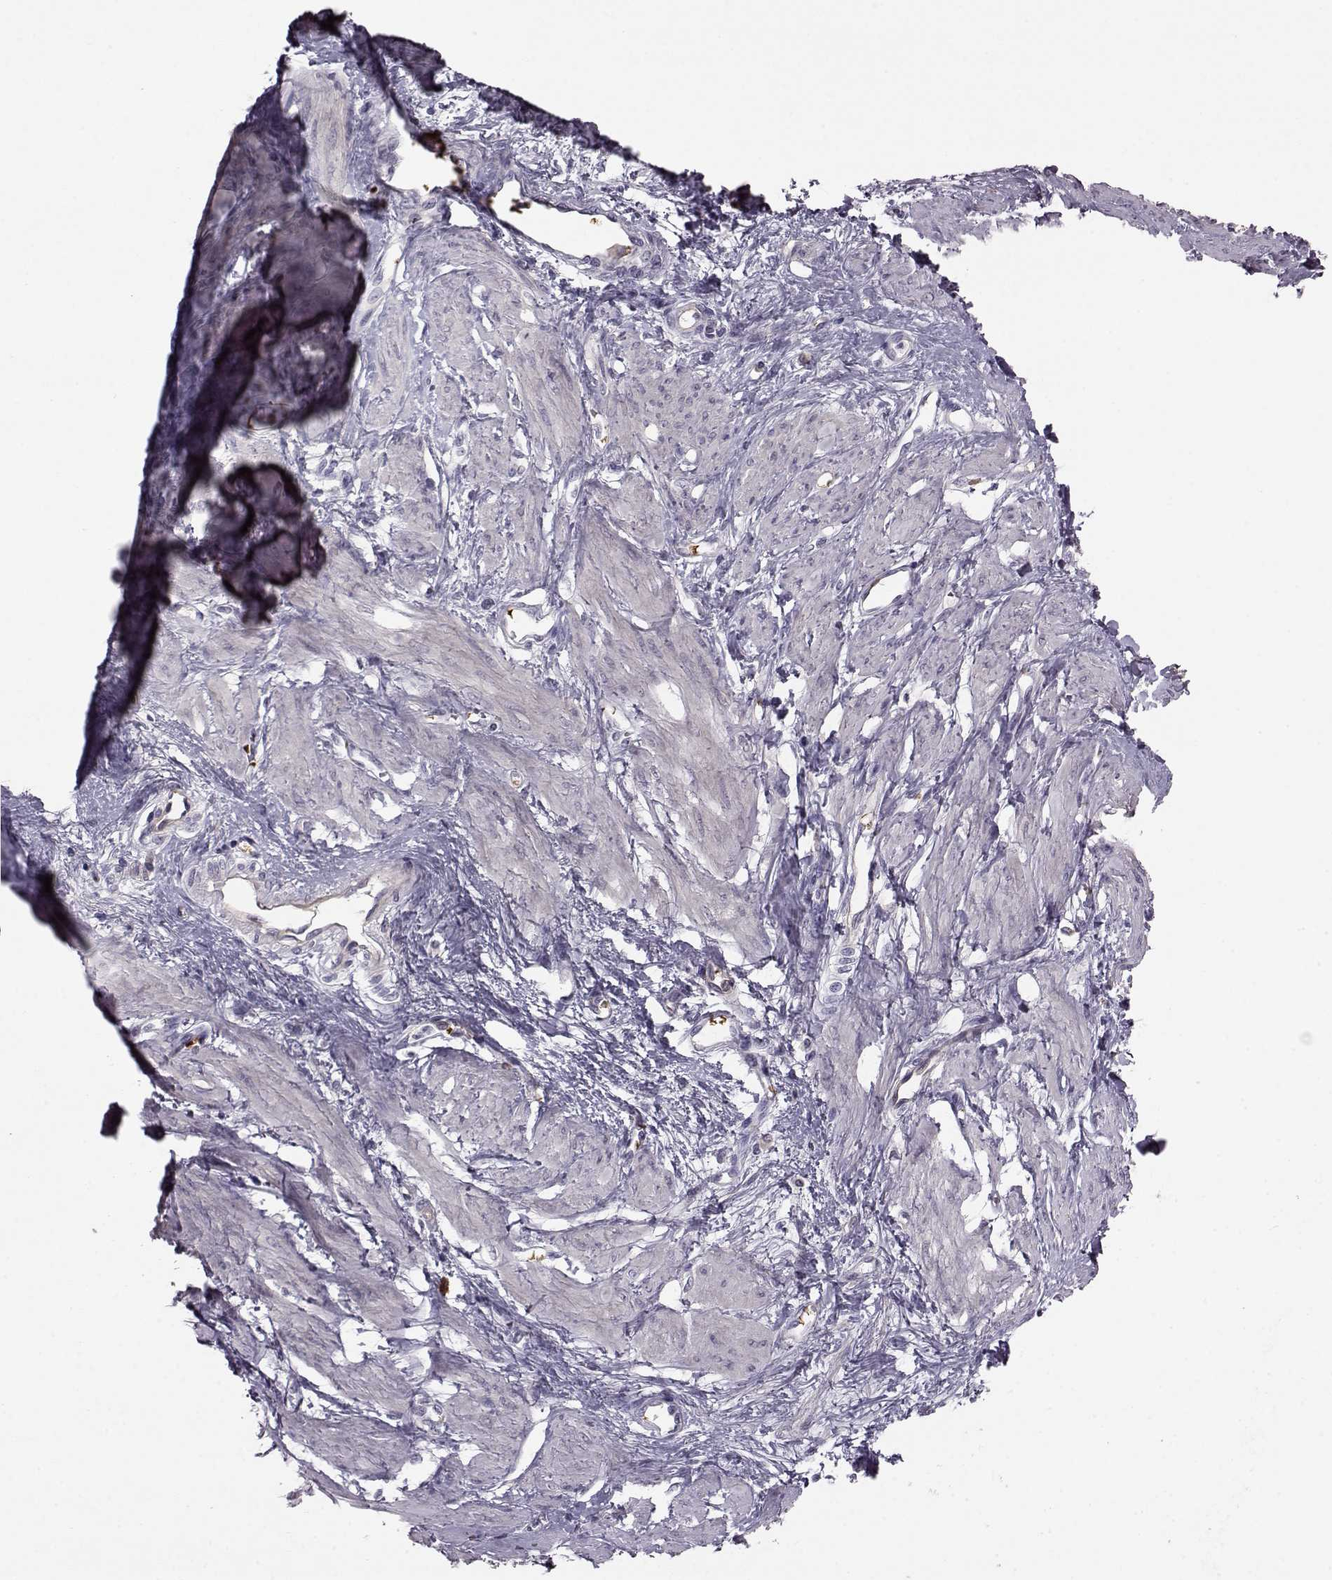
{"staining": {"intensity": "negative", "quantity": "none", "location": "none"}, "tissue": "smooth muscle", "cell_type": "Smooth muscle cells", "image_type": "normal", "snomed": [{"axis": "morphology", "description": "Normal tissue, NOS"}, {"axis": "topography", "description": "Smooth muscle"}, {"axis": "topography", "description": "Uterus"}], "caption": "Smooth muscle cells are negative for brown protein staining in normal smooth muscle. The staining is performed using DAB (3,3'-diaminobenzidine) brown chromogen with nuclei counter-stained in using hematoxylin.", "gene": "PROP1", "patient": {"sex": "female", "age": 39}}